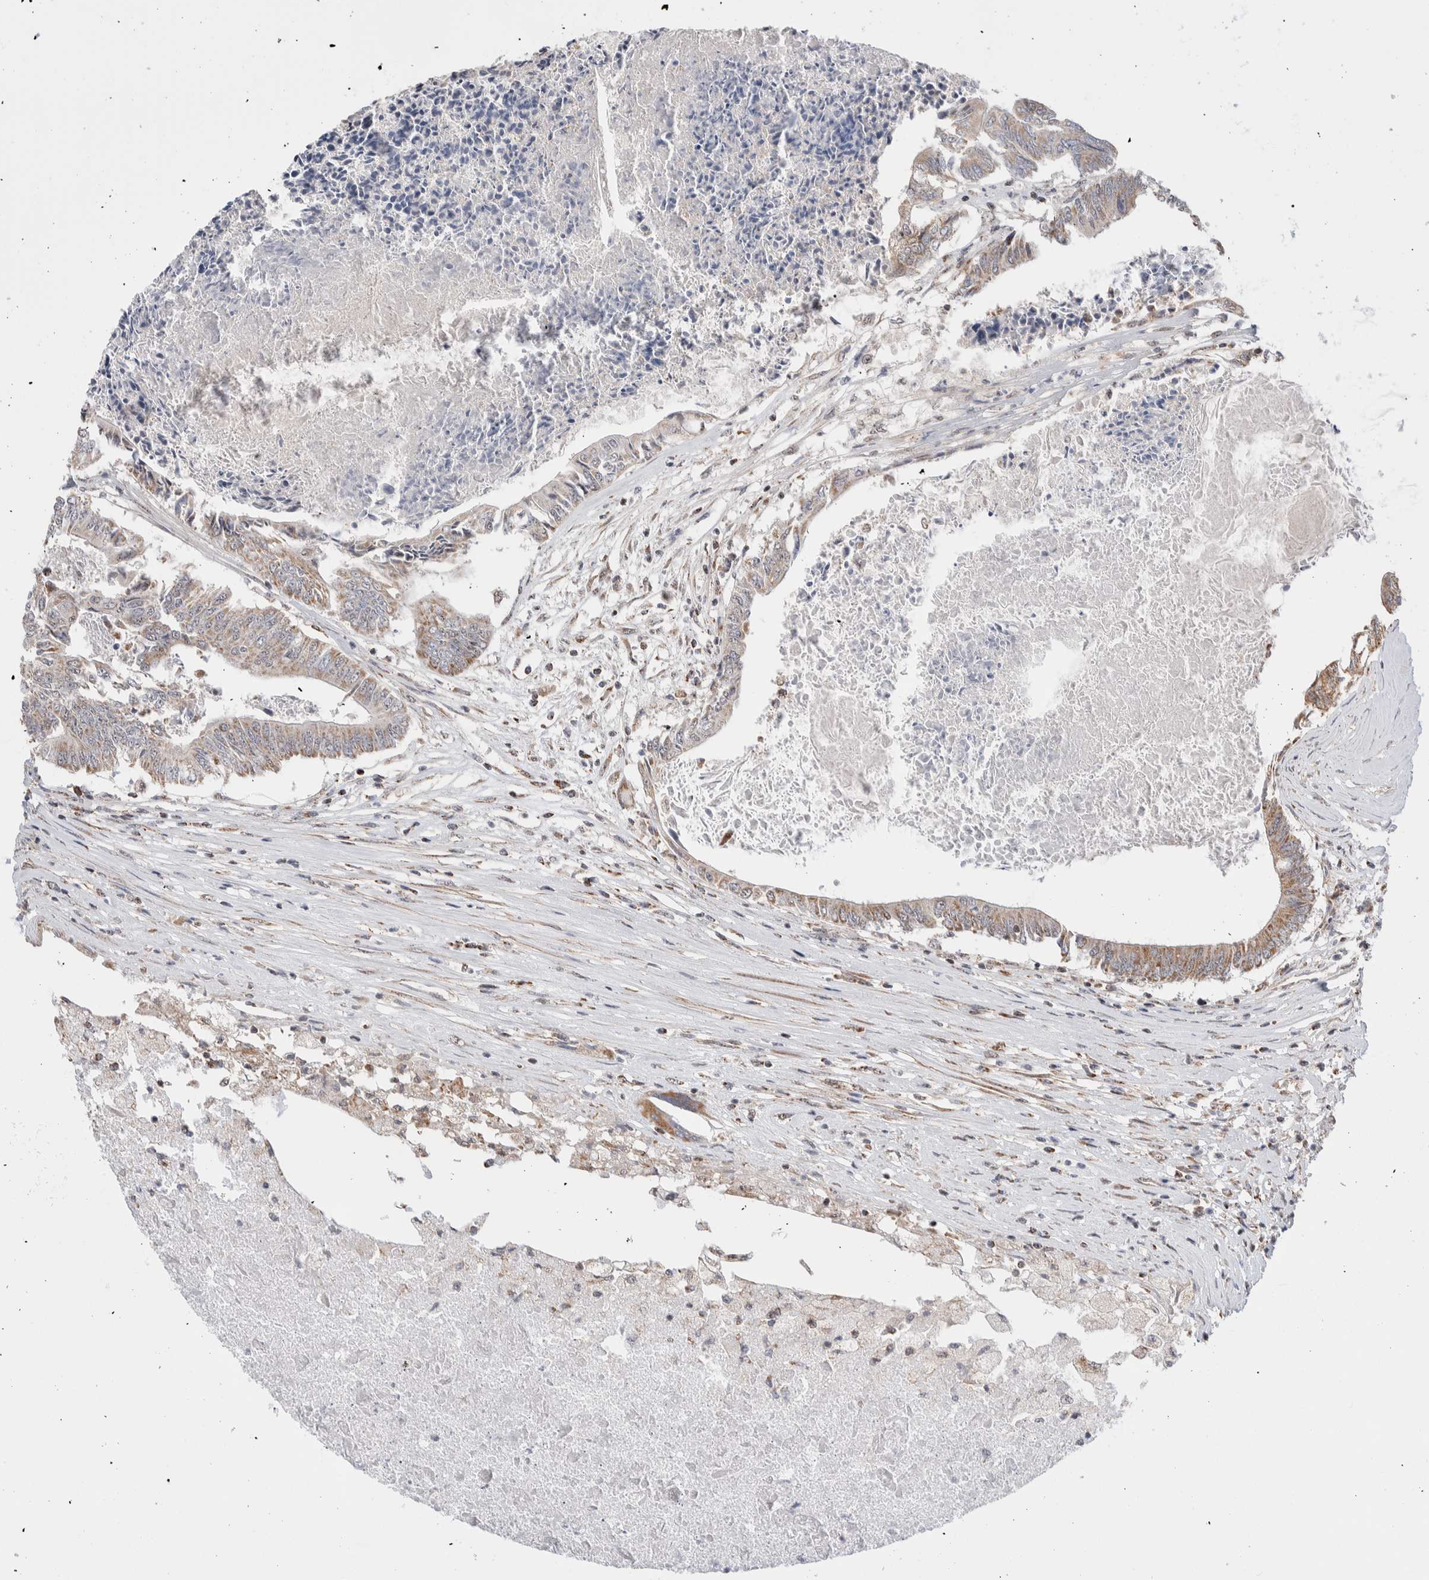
{"staining": {"intensity": "weak", "quantity": ">75%", "location": "cytoplasmic/membranous"}, "tissue": "colorectal cancer", "cell_type": "Tumor cells", "image_type": "cancer", "snomed": [{"axis": "morphology", "description": "Adenocarcinoma, NOS"}, {"axis": "topography", "description": "Rectum"}], "caption": "Weak cytoplasmic/membranous protein positivity is present in approximately >75% of tumor cells in colorectal cancer. The staining was performed using DAB (3,3'-diaminobenzidine) to visualize the protein expression in brown, while the nuclei were stained in blue with hematoxylin (Magnification: 20x).", "gene": "ZNF695", "patient": {"sex": "male", "age": 63}}